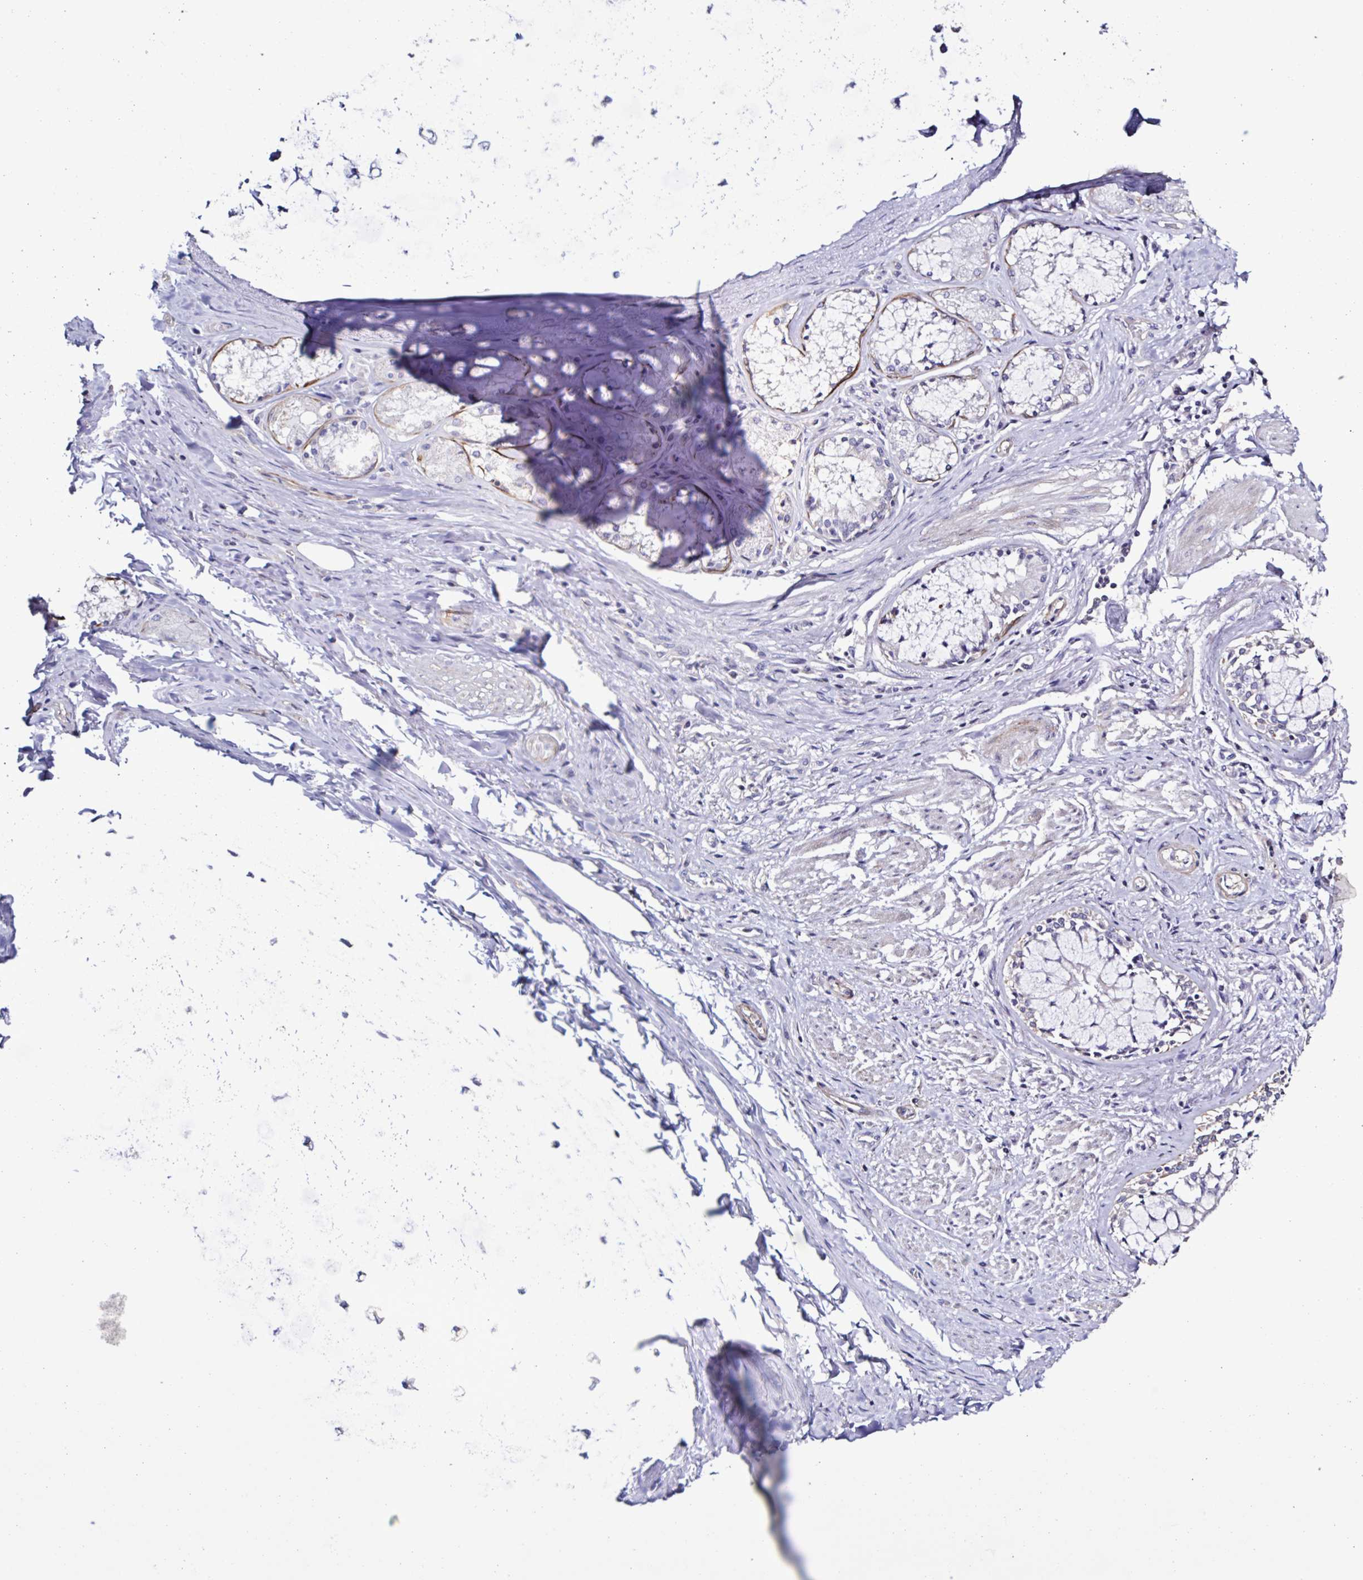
{"staining": {"intensity": "negative", "quantity": "none", "location": "none"}, "tissue": "adipose tissue", "cell_type": "Adipocytes", "image_type": "normal", "snomed": [{"axis": "morphology", "description": "Normal tissue, NOS"}, {"axis": "topography", "description": "Cartilage tissue"}, {"axis": "topography", "description": "Bronchus"}], "caption": "Immunohistochemistry histopathology image of benign adipose tissue: adipose tissue stained with DAB (3,3'-diaminobenzidine) shows no significant protein expression in adipocytes.", "gene": "PLA2G4E", "patient": {"sex": "male", "age": 64}}